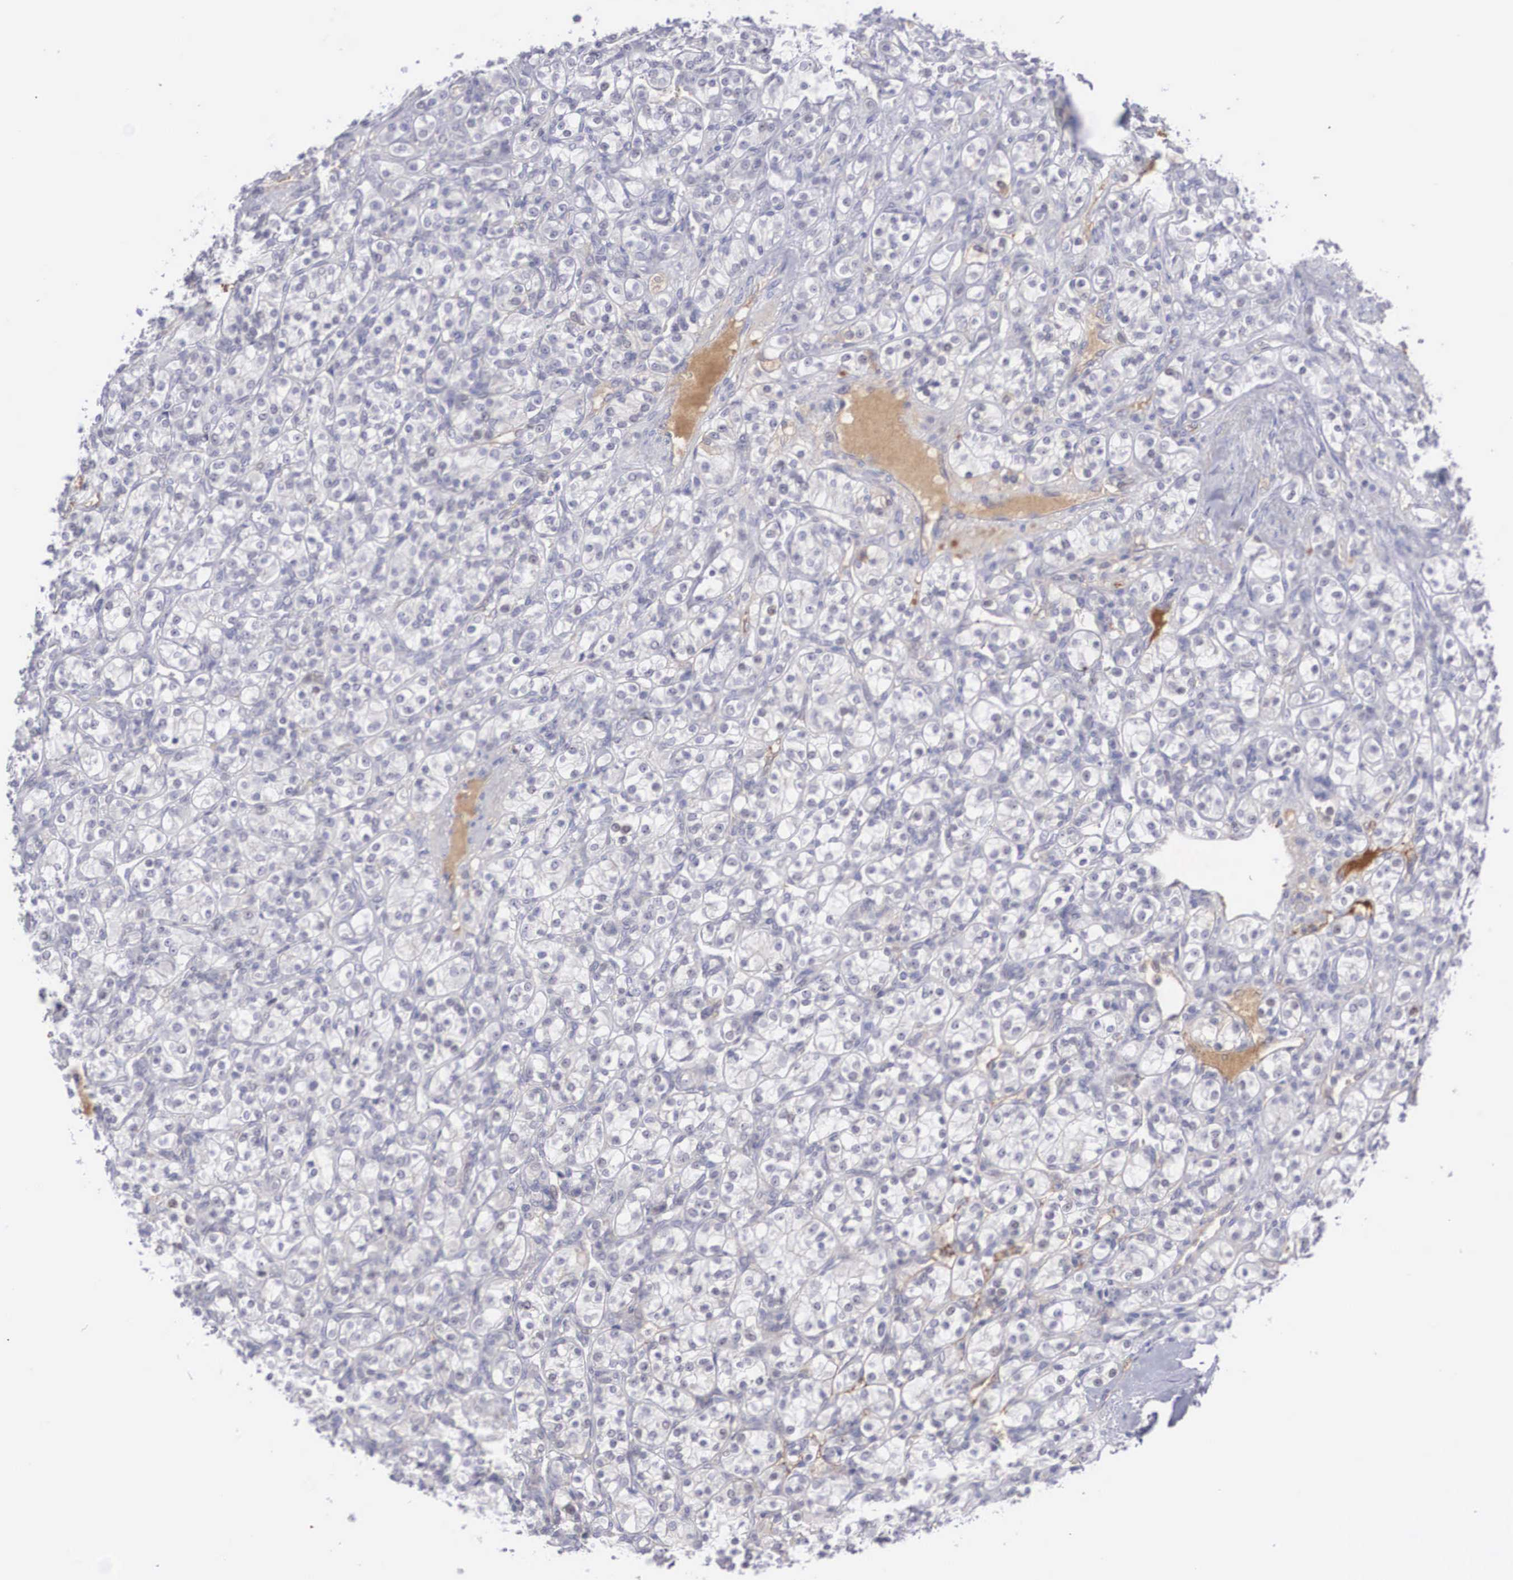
{"staining": {"intensity": "negative", "quantity": "none", "location": "none"}, "tissue": "renal cancer", "cell_type": "Tumor cells", "image_type": "cancer", "snomed": [{"axis": "morphology", "description": "Adenocarcinoma, NOS"}, {"axis": "topography", "description": "Kidney"}], "caption": "Immunohistochemistry histopathology image of renal cancer (adenocarcinoma) stained for a protein (brown), which reveals no positivity in tumor cells.", "gene": "RBPJ", "patient": {"sex": "male", "age": 77}}